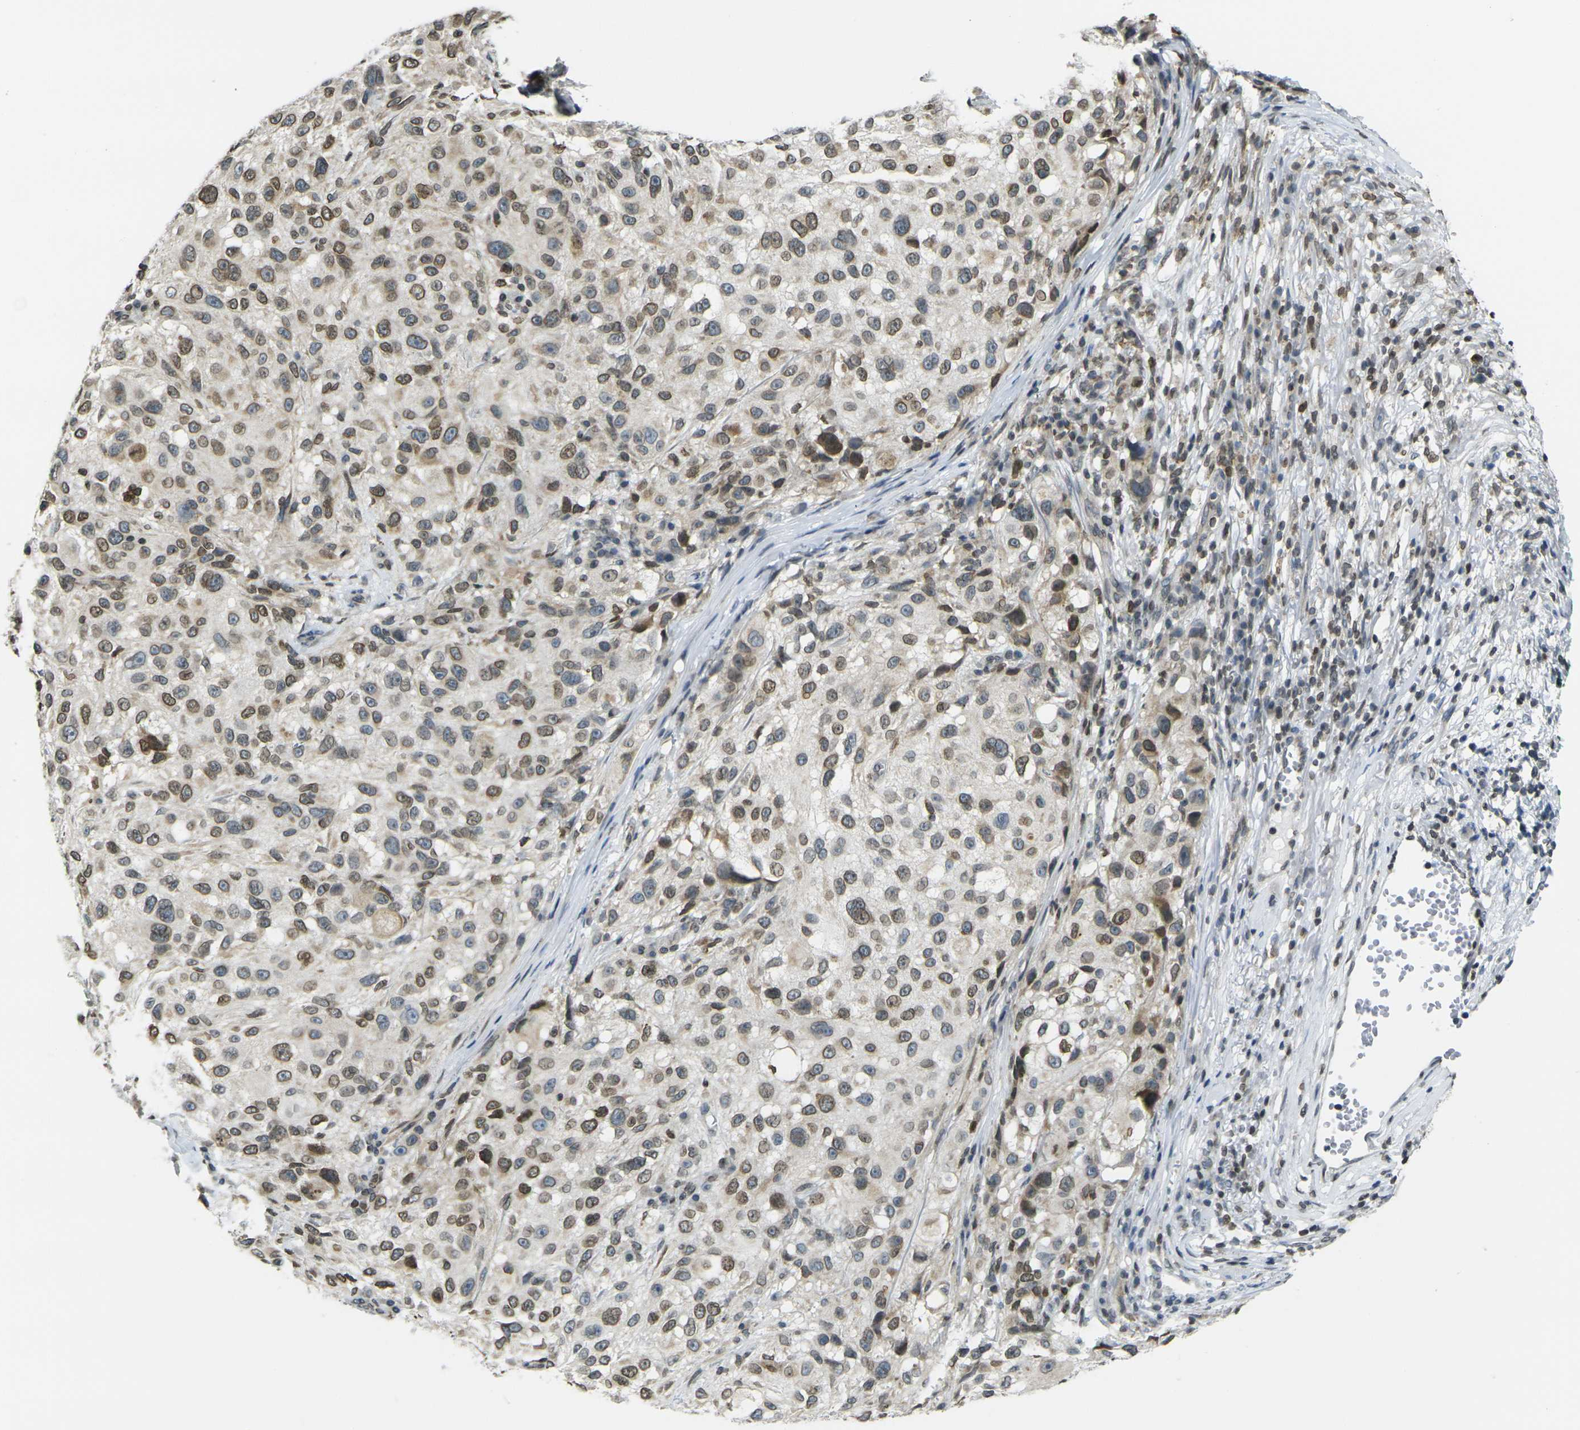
{"staining": {"intensity": "moderate", "quantity": ">75%", "location": "cytoplasmic/membranous,nuclear"}, "tissue": "melanoma", "cell_type": "Tumor cells", "image_type": "cancer", "snomed": [{"axis": "morphology", "description": "Necrosis, NOS"}, {"axis": "morphology", "description": "Malignant melanoma, NOS"}, {"axis": "topography", "description": "Skin"}], "caption": "Moderate cytoplasmic/membranous and nuclear protein expression is present in approximately >75% of tumor cells in melanoma. (IHC, brightfield microscopy, high magnification).", "gene": "BRDT", "patient": {"sex": "female", "age": 87}}